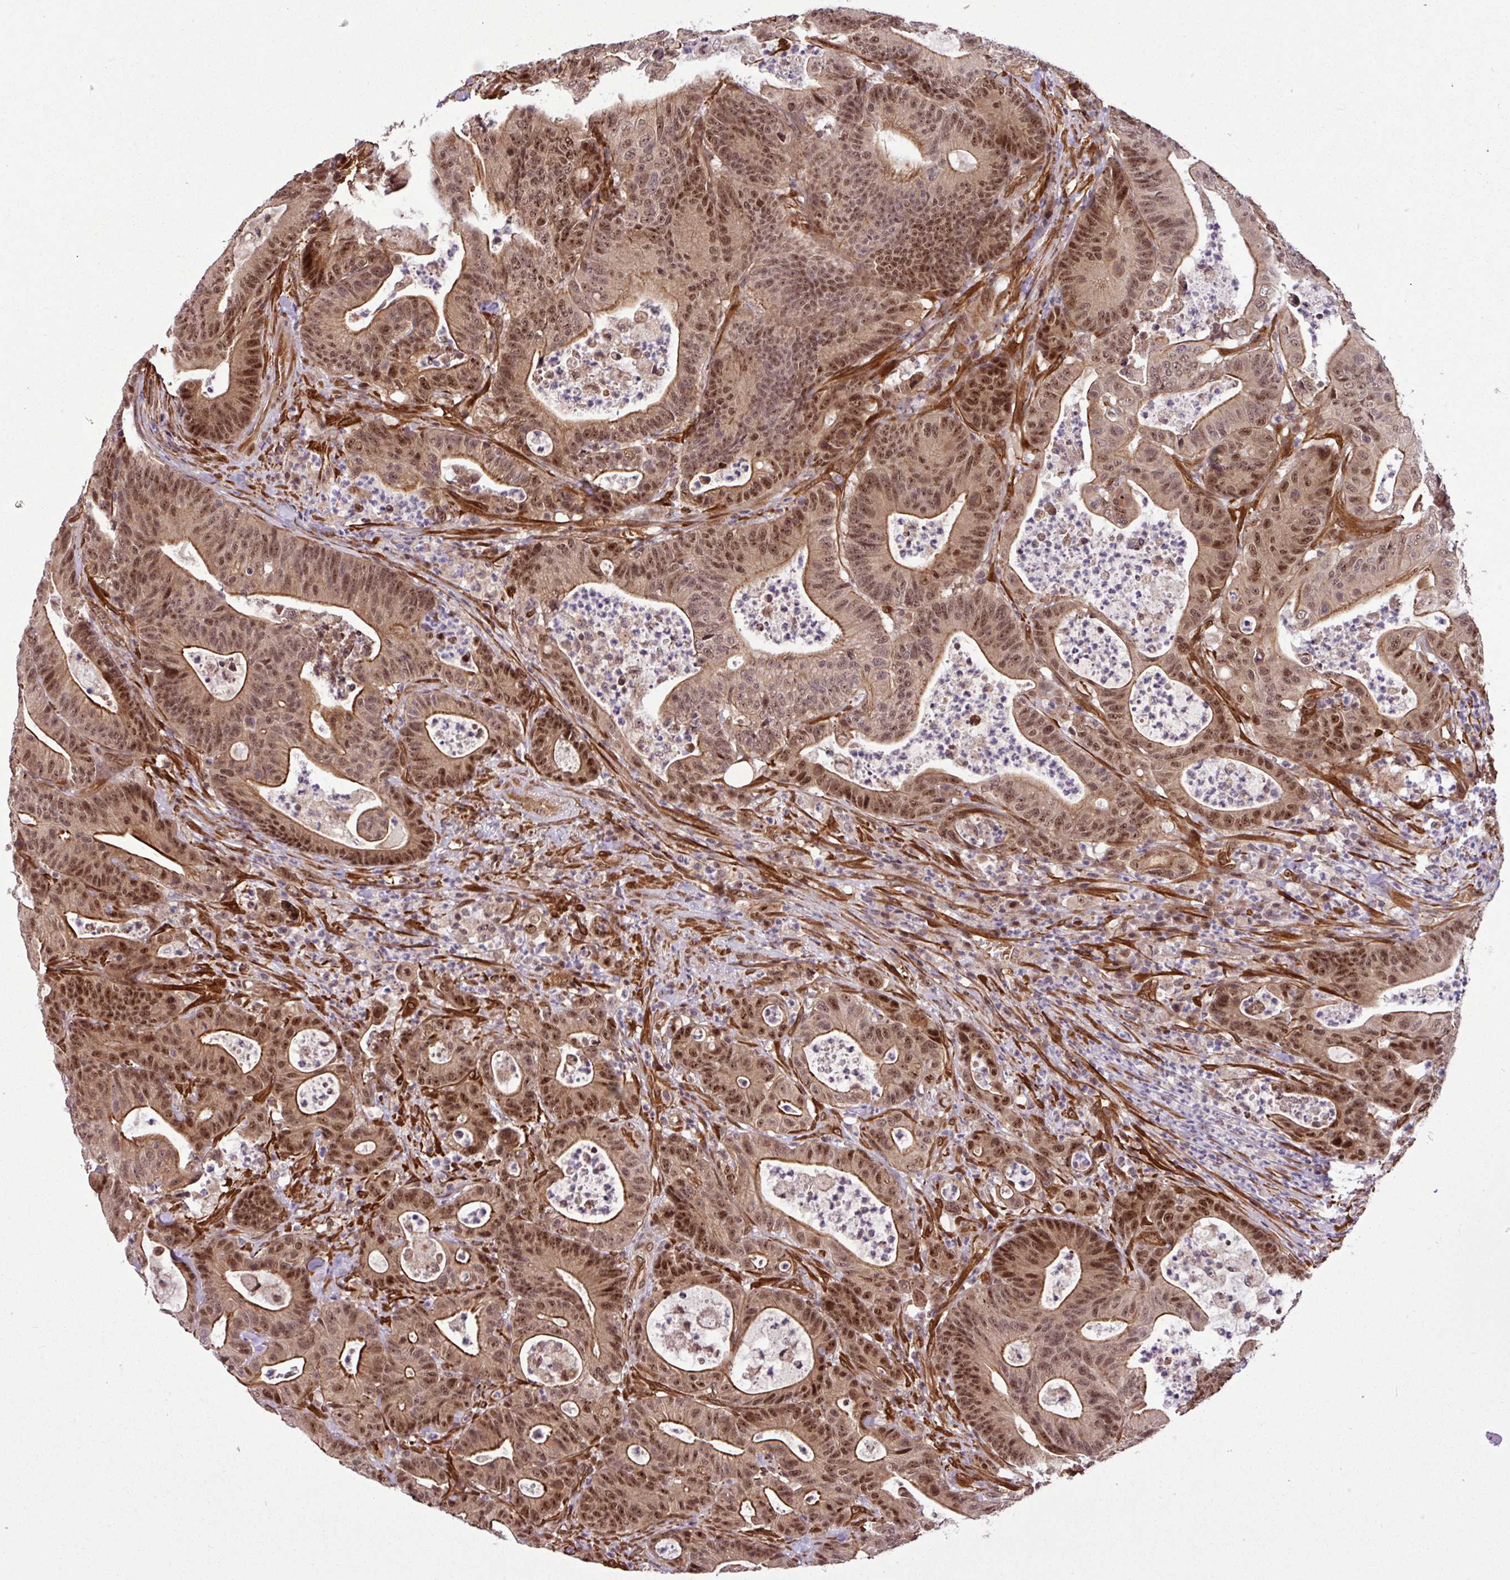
{"staining": {"intensity": "strong", "quantity": ">75%", "location": "cytoplasmic/membranous,nuclear"}, "tissue": "colorectal cancer", "cell_type": "Tumor cells", "image_type": "cancer", "snomed": [{"axis": "morphology", "description": "Adenocarcinoma, NOS"}, {"axis": "topography", "description": "Colon"}], "caption": "Immunohistochemistry (IHC) photomicrograph of neoplastic tissue: human adenocarcinoma (colorectal) stained using immunohistochemistry displays high levels of strong protein expression localized specifically in the cytoplasmic/membranous and nuclear of tumor cells, appearing as a cytoplasmic/membranous and nuclear brown color.", "gene": "C7orf50", "patient": {"sex": "female", "age": 84}}